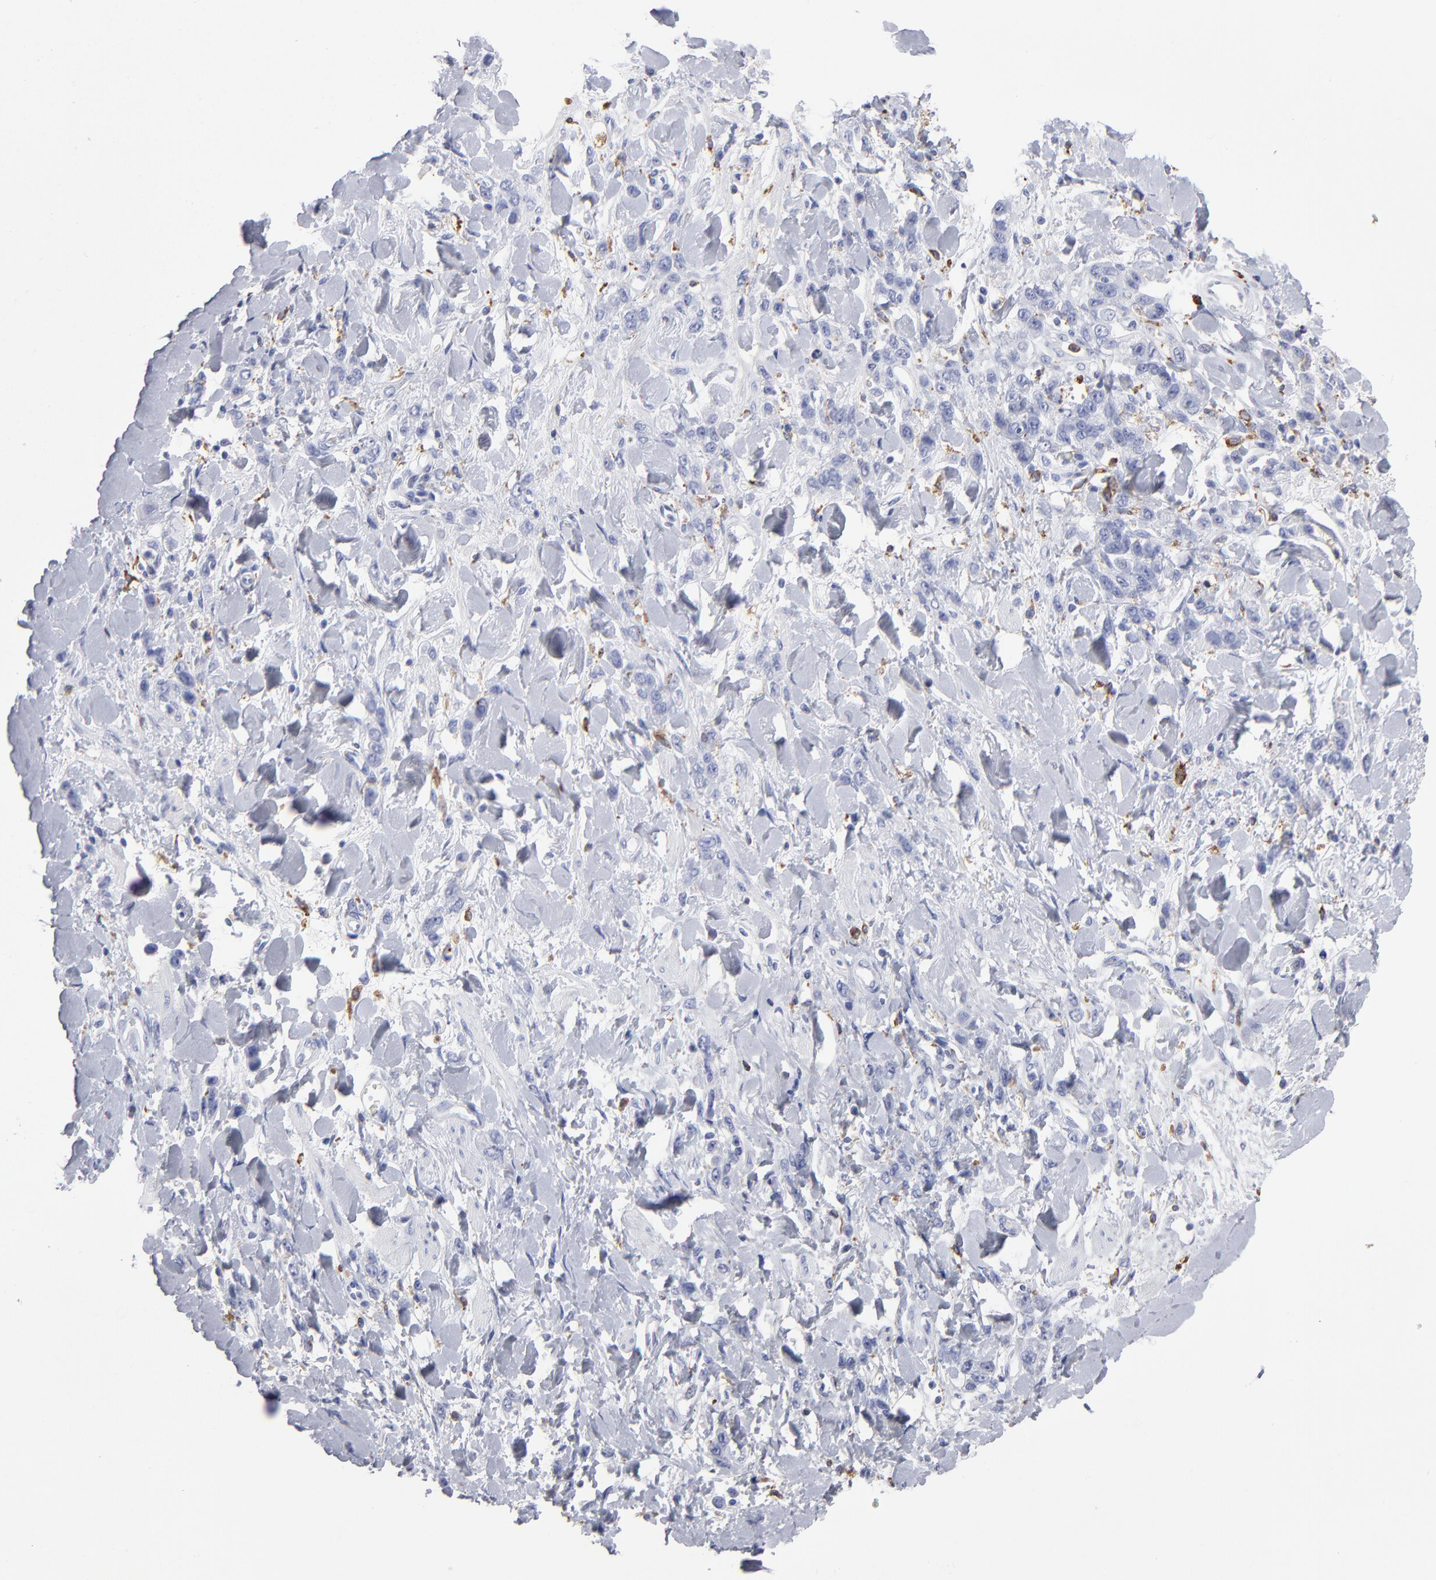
{"staining": {"intensity": "negative", "quantity": "none", "location": "none"}, "tissue": "stomach cancer", "cell_type": "Tumor cells", "image_type": "cancer", "snomed": [{"axis": "morphology", "description": "Normal tissue, NOS"}, {"axis": "morphology", "description": "Adenocarcinoma, NOS"}, {"axis": "topography", "description": "Stomach"}], "caption": "High magnification brightfield microscopy of stomach cancer stained with DAB (brown) and counterstained with hematoxylin (blue): tumor cells show no significant expression.", "gene": "CD180", "patient": {"sex": "male", "age": 82}}